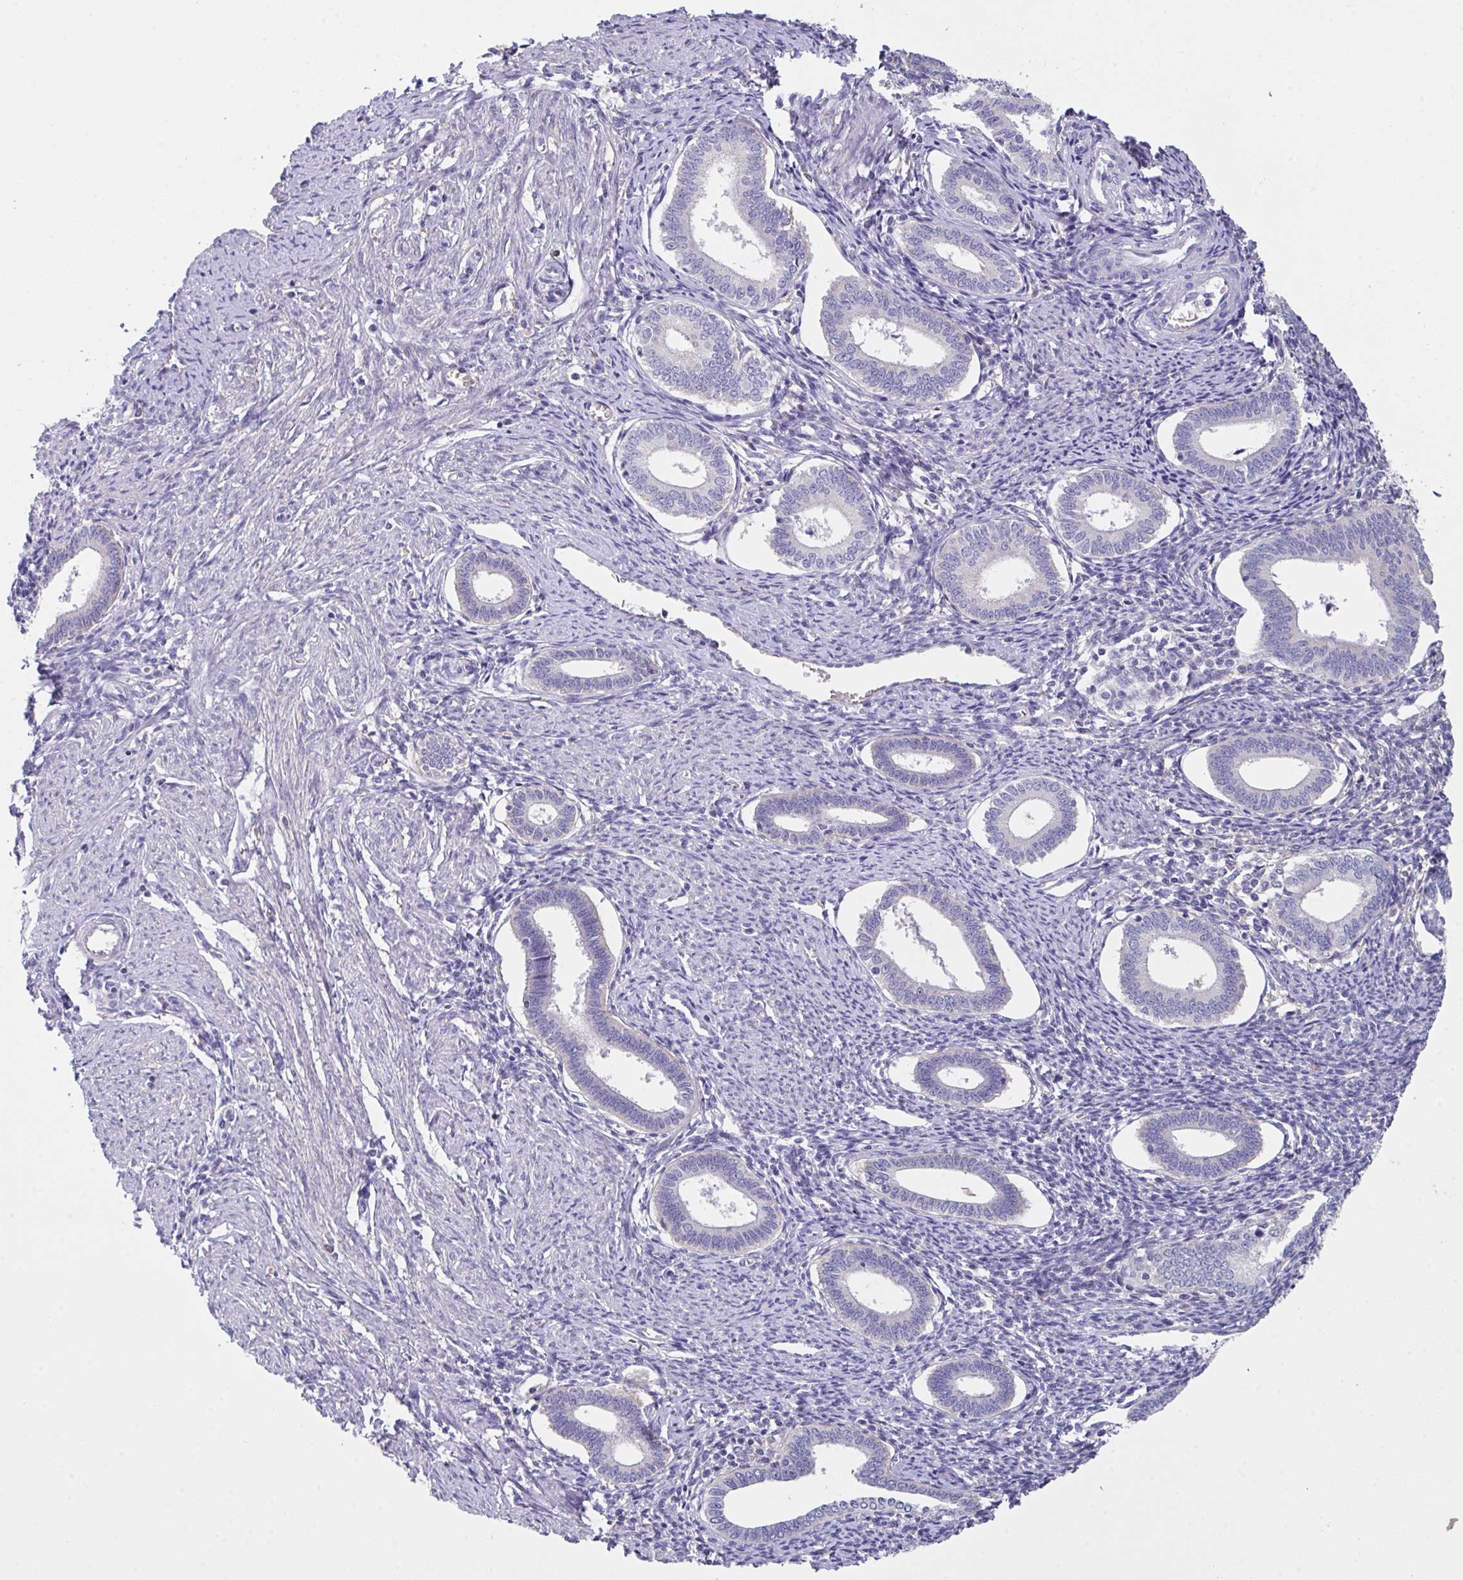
{"staining": {"intensity": "negative", "quantity": "none", "location": "none"}, "tissue": "endometrium", "cell_type": "Cells in endometrial stroma", "image_type": "normal", "snomed": [{"axis": "morphology", "description": "Normal tissue, NOS"}, {"axis": "topography", "description": "Endometrium"}], "caption": "Immunohistochemistry image of normal endometrium stained for a protein (brown), which reveals no staining in cells in endometrial stroma. (DAB (3,3'-diaminobenzidine) immunohistochemistry visualized using brightfield microscopy, high magnification).", "gene": "TFAP2C", "patient": {"sex": "female", "age": 41}}